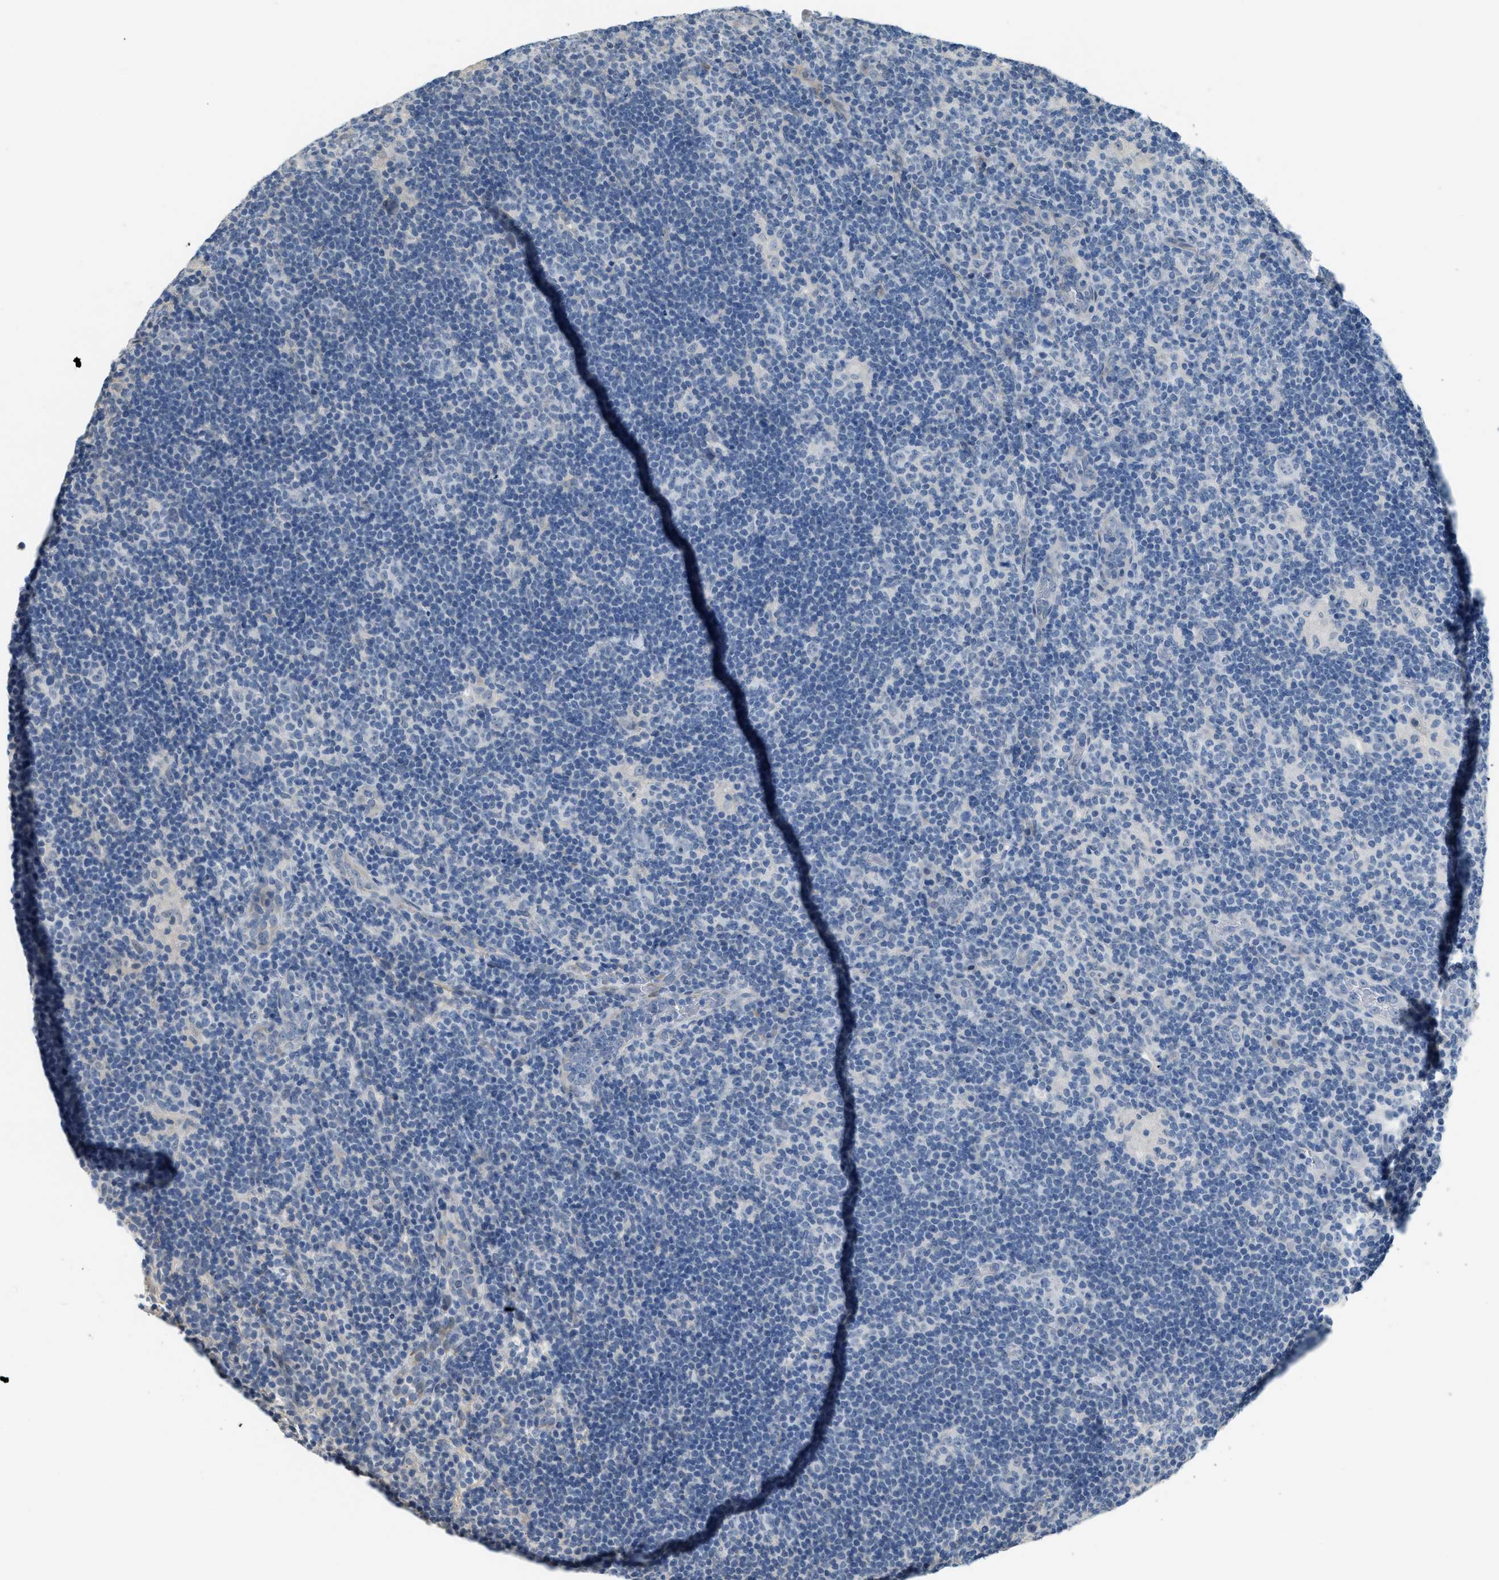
{"staining": {"intensity": "negative", "quantity": "none", "location": "none"}, "tissue": "lymphoma", "cell_type": "Tumor cells", "image_type": "cancer", "snomed": [{"axis": "morphology", "description": "Malignant lymphoma, non-Hodgkin's type, High grade"}, {"axis": "topography", "description": "Small intestine"}, {"axis": "topography", "description": "Colon"}], "caption": "Tumor cells show no significant positivity in lymphoma. Nuclei are stained in blue.", "gene": "TMEM154", "patient": {"sex": "male", "age": 8}}